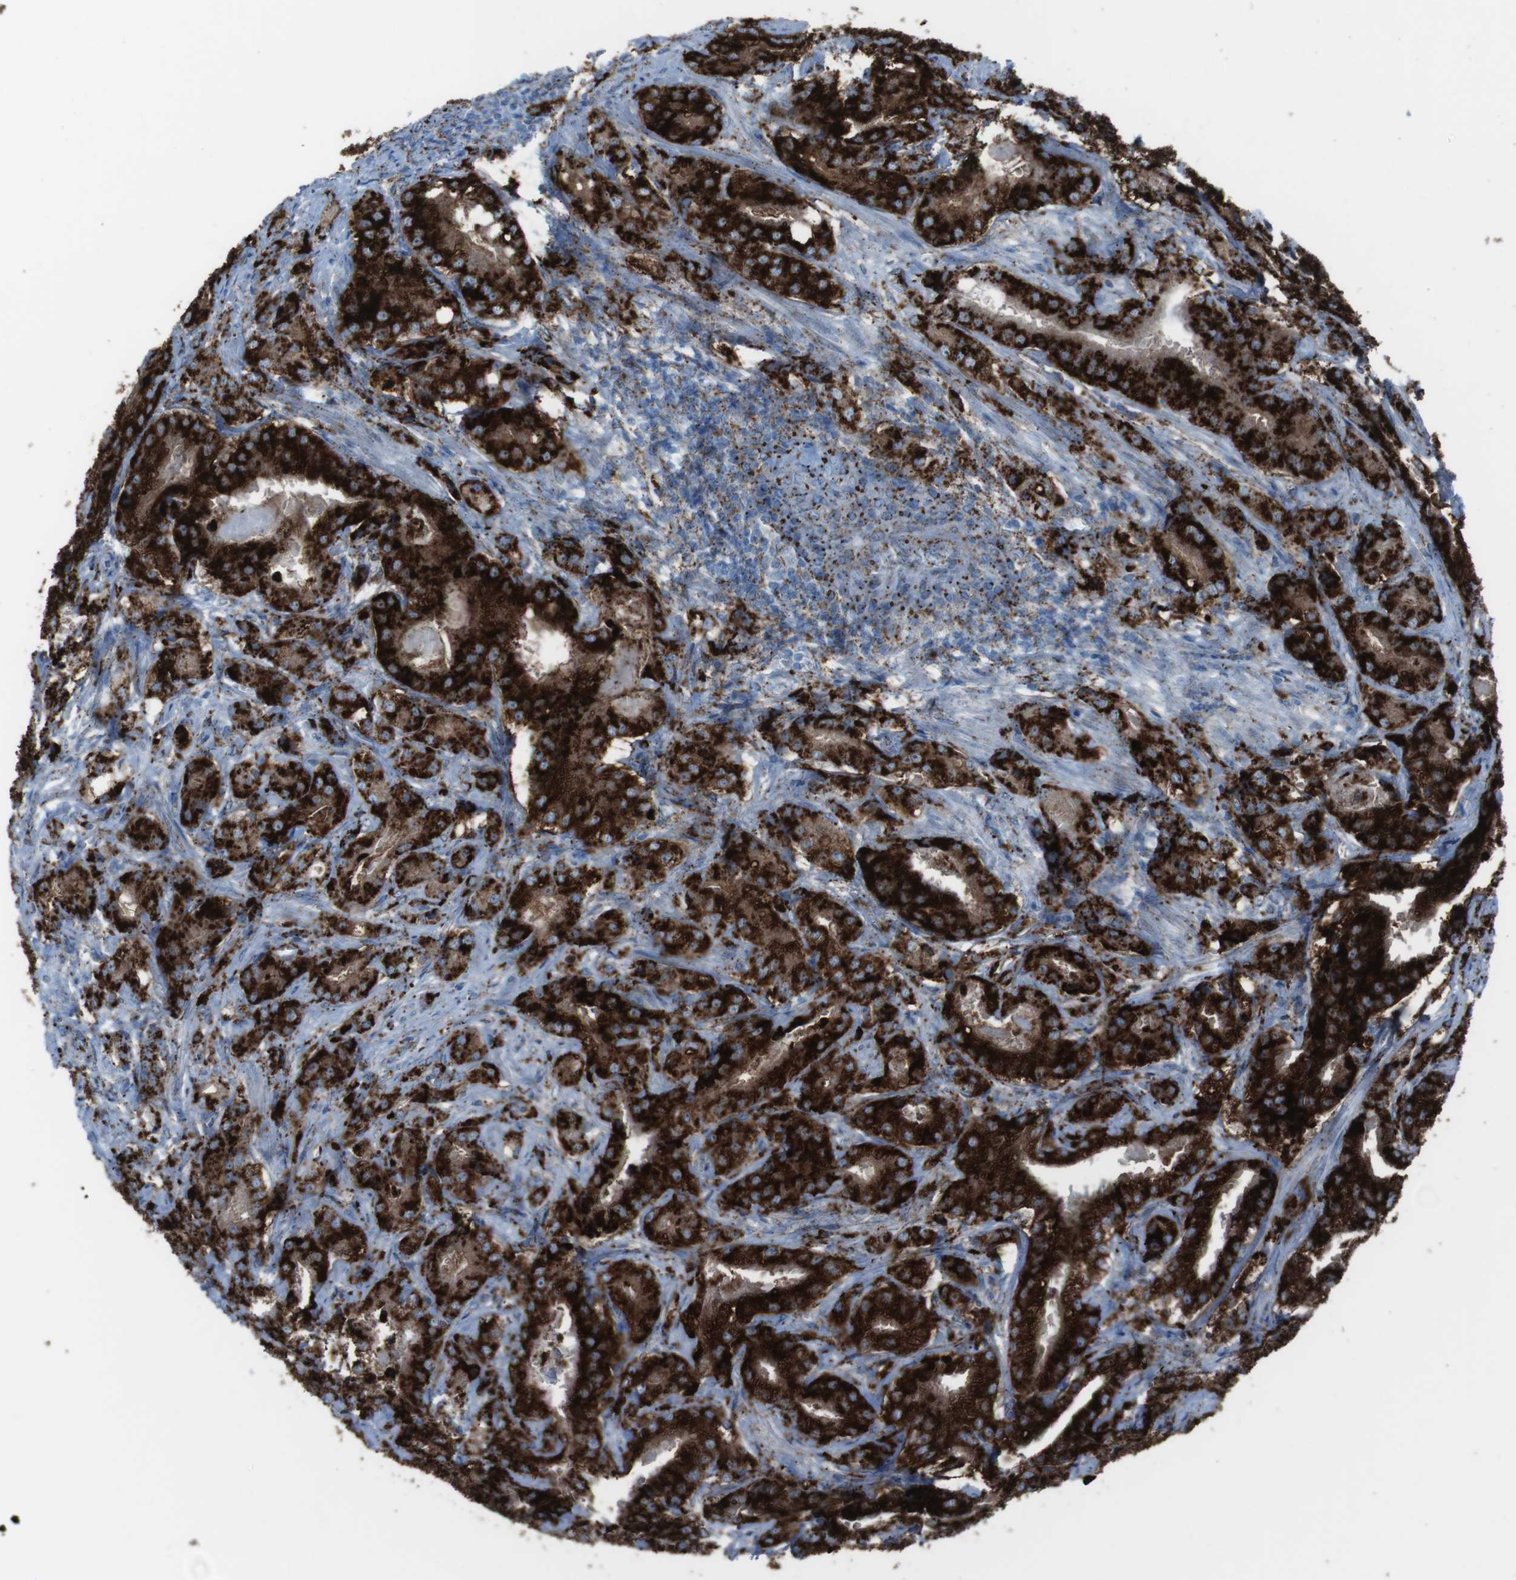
{"staining": {"intensity": "strong", "quantity": ">75%", "location": "cytoplasmic/membranous"}, "tissue": "prostate cancer", "cell_type": "Tumor cells", "image_type": "cancer", "snomed": [{"axis": "morphology", "description": "Adenocarcinoma, High grade"}, {"axis": "topography", "description": "Prostate"}], "caption": "Prostate adenocarcinoma (high-grade) stained with immunohistochemistry (IHC) demonstrates strong cytoplasmic/membranous expression in approximately >75% of tumor cells.", "gene": "SCARB2", "patient": {"sex": "male", "age": 64}}